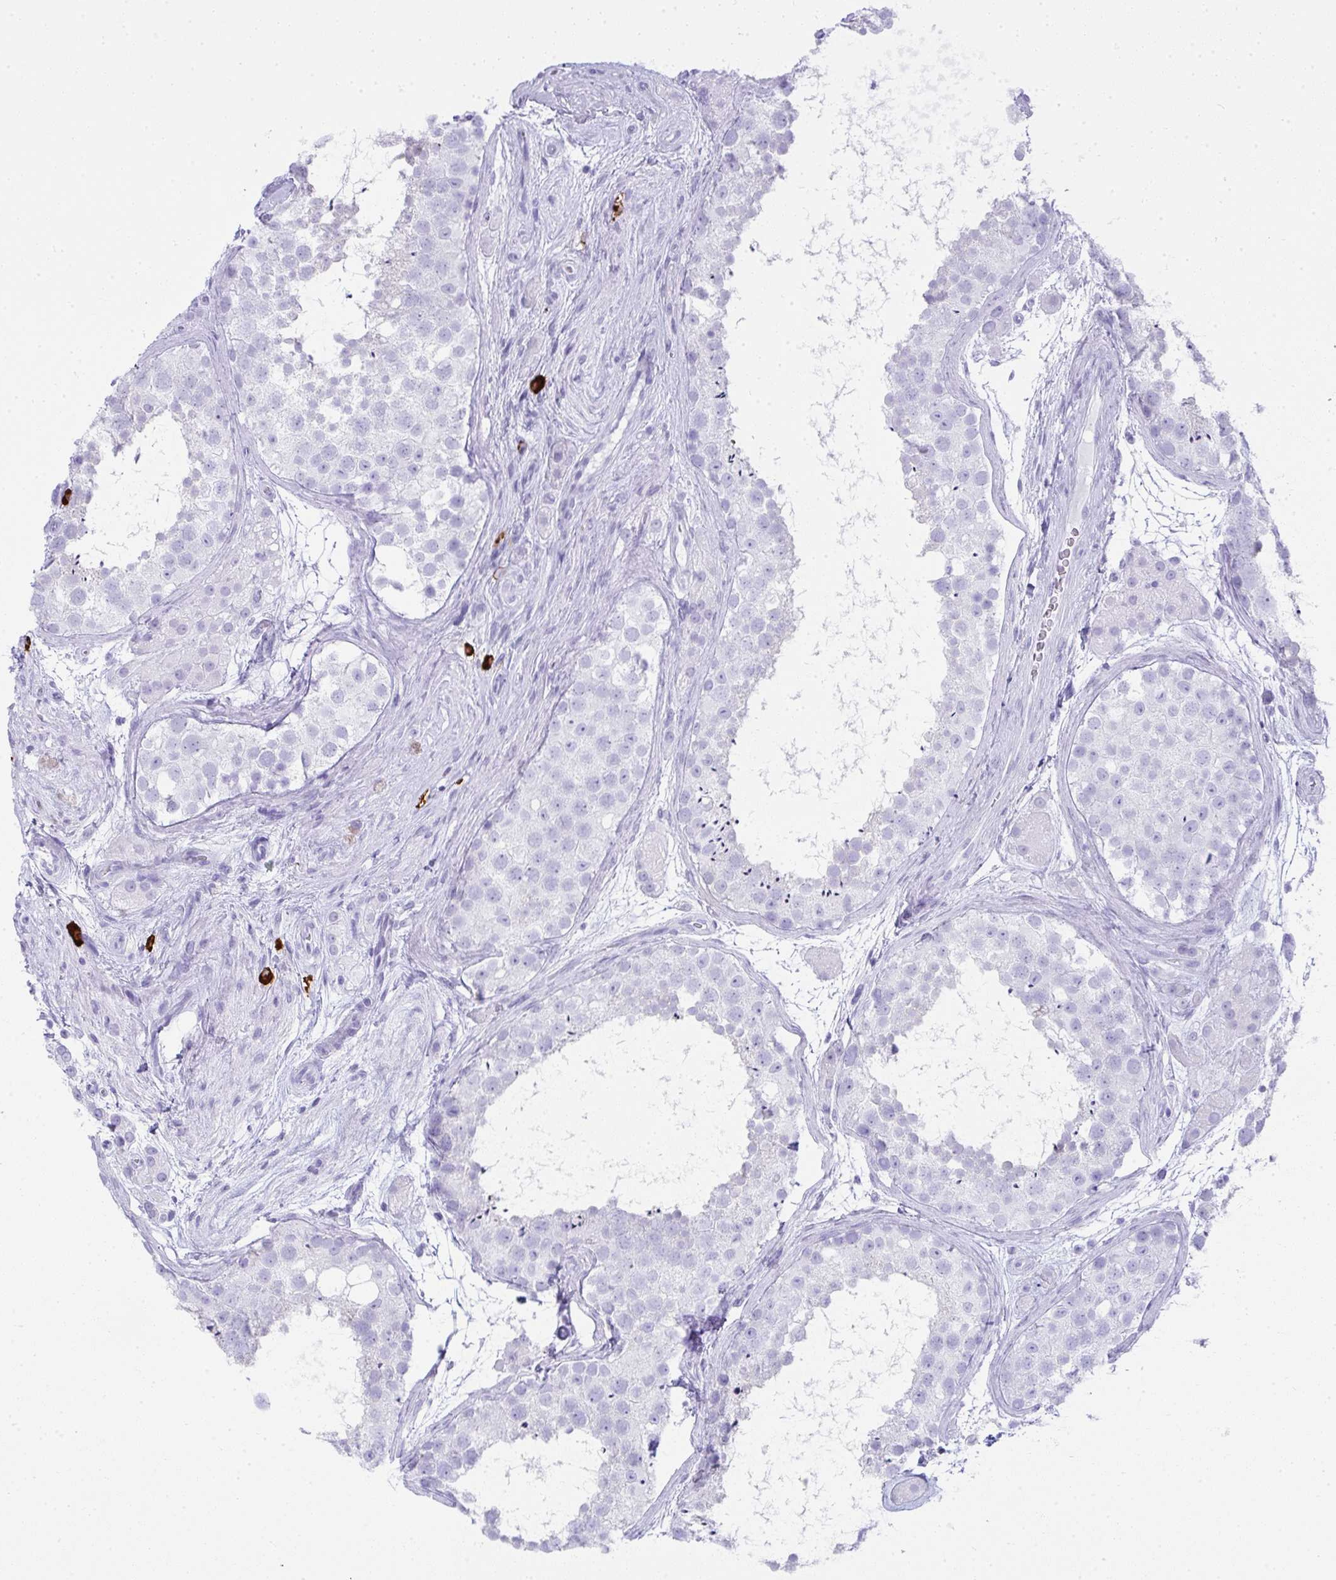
{"staining": {"intensity": "negative", "quantity": "none", "location": "none"}, "tissue": "testis", "cell_type": "Cells in seminiferous ducts", "image_type": "normal", "snomed": [{"axis": "morphology", "description": "Normal tissue, NOS"}, {"axis": "topography", "description": "Testis"}], "caption": "DAB (3,3'-diaminobenzidine) immunohistochemical staining of normal human testis displays no significant staining in cells in seminiferous ducts.", "gene": "CDADC1", "patient": {"sex": "male", "age": 41}}